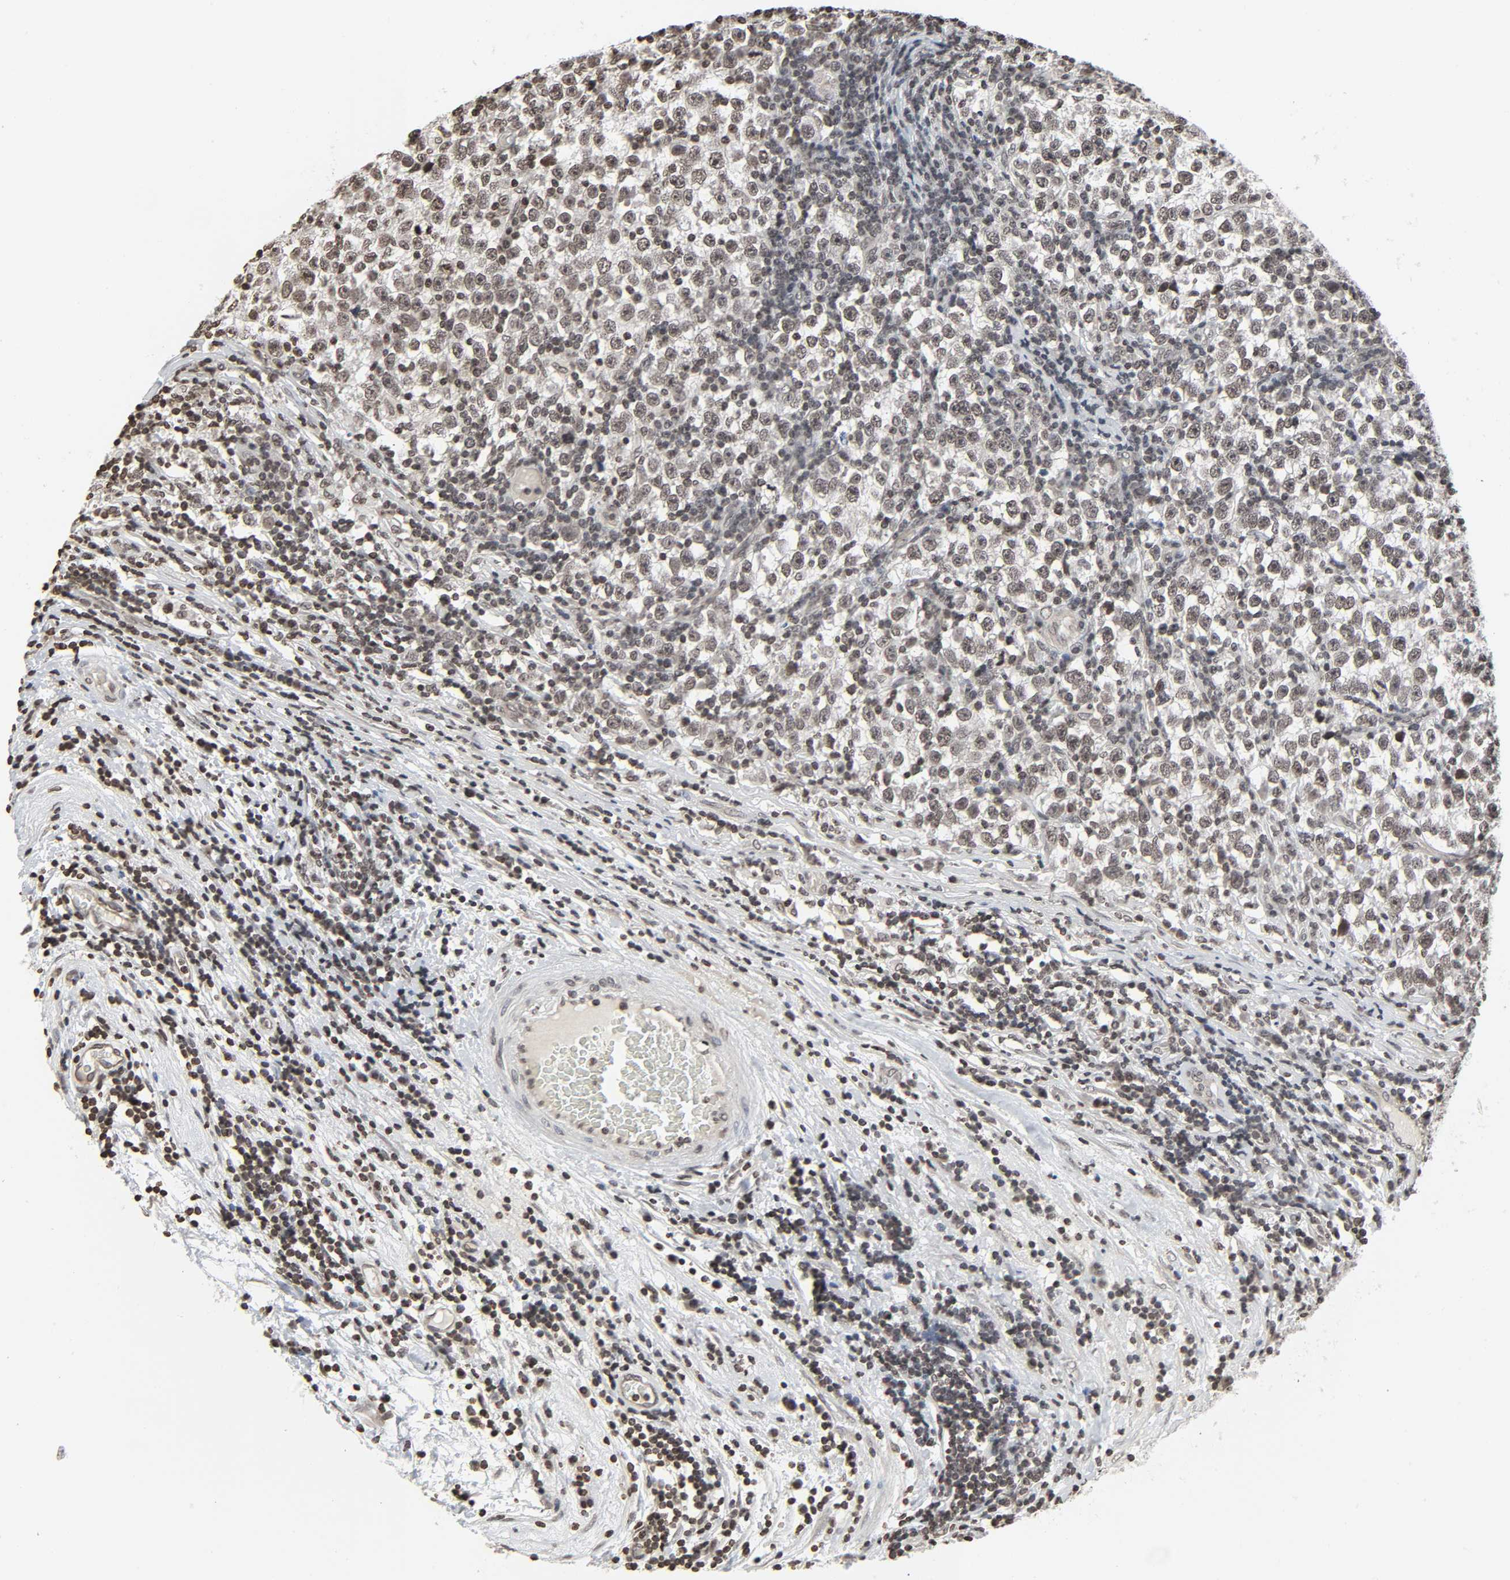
{"staining": {"intensity": "moderate", "quantity": ">75%", "location": "nuclear"}, "tissue": "testis cancer", "cell_type": "Tumor cells", "image_type": "cancer", "snomed": [{"axis": "morphology", "description": "Seminoma, NOS"}, {"axis": "topography", "description": "Testis"}], "caption": "Testis cancer (seminoma) tissue reveals moderate nuclear staining in approximately >75% of tumor cells (DAB (3,3'-diaminobenzidine) = brown stain, brightfield microscopy at high magnification).", "gene": "ELAVL1", "patient": {"sex": "male", "age": 43}}